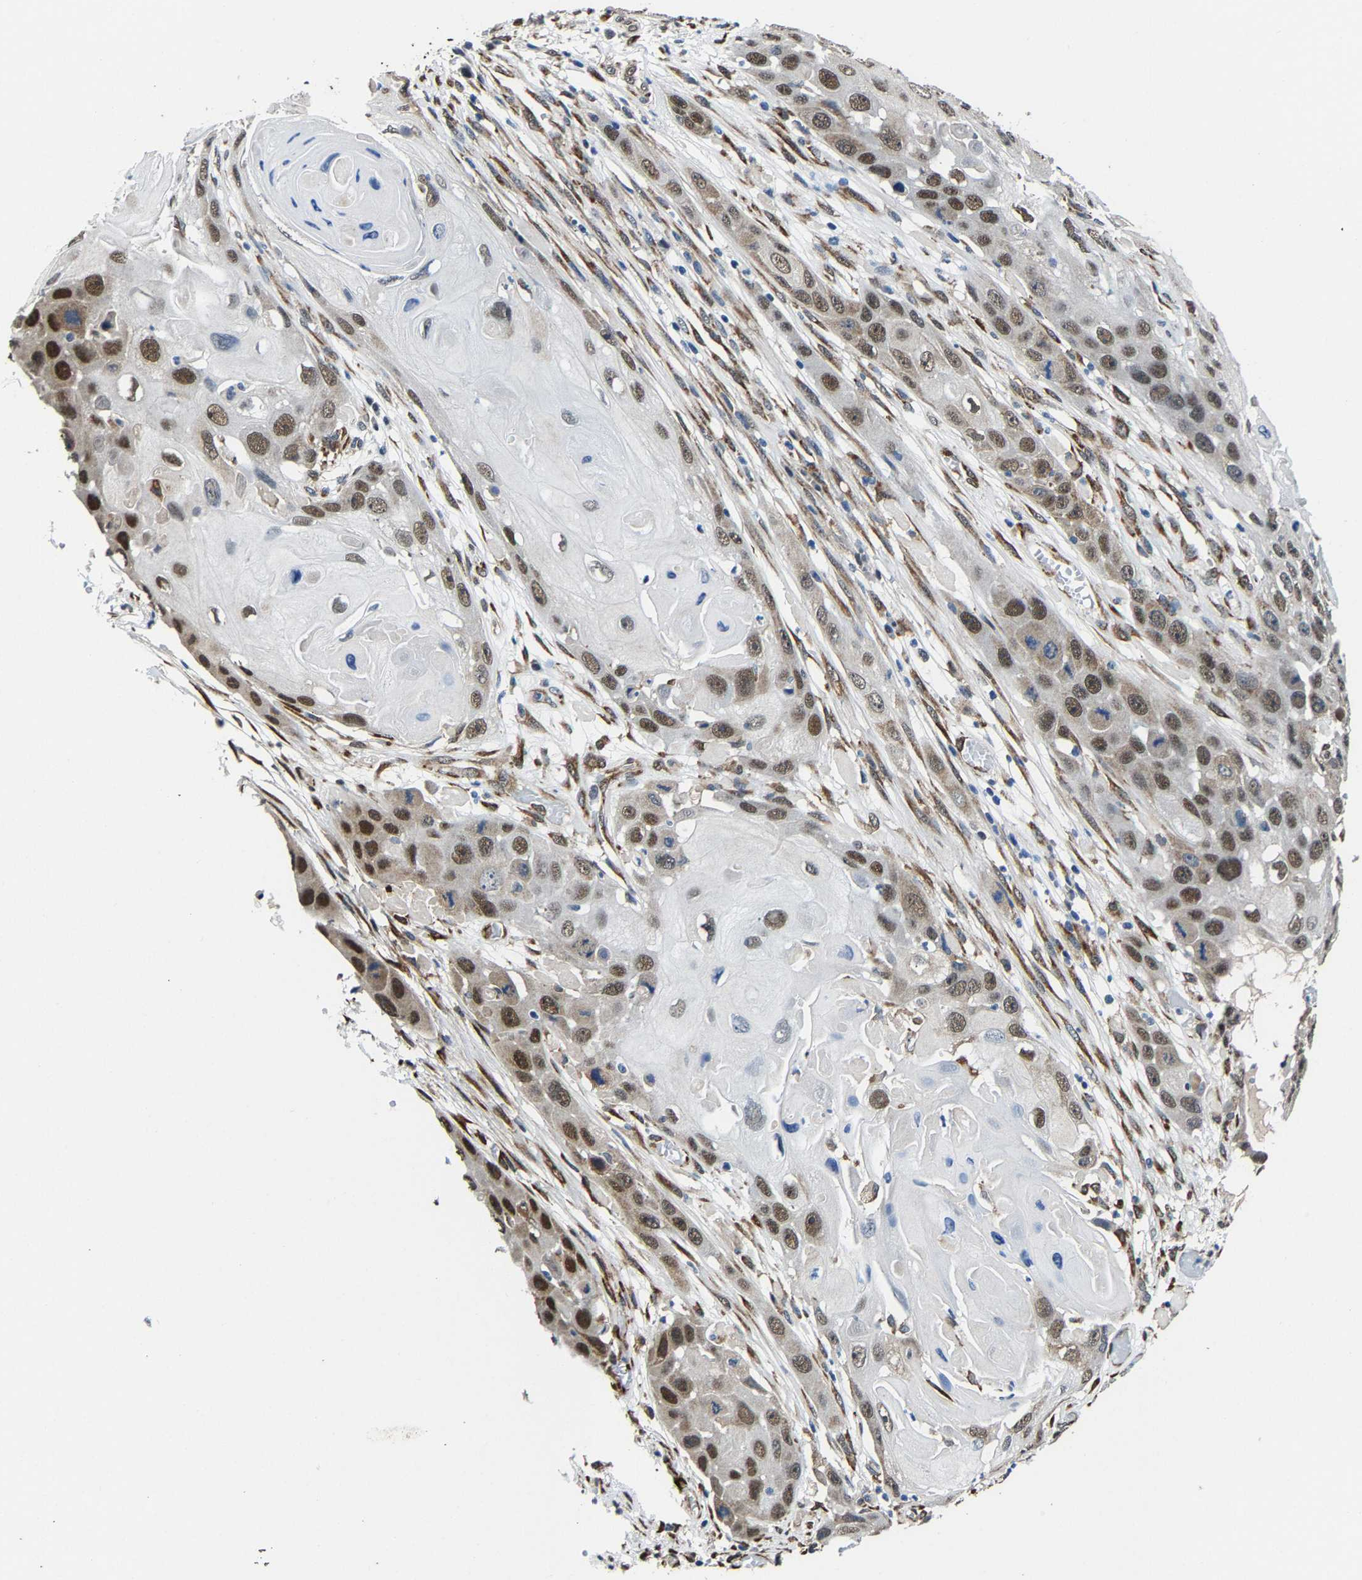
{"staining": {"intensity": "strong", "quantity": "25%-75%", "location": "cytoplasmic/membranous,nuclear"}, "tissue": "skin cancer", "cell_type": "Tumor cells", "image_type": "cancer", "snomed": [{"axis": "morphology", "description": "Squamous cell carcinoma, NOS"}, {"axis": "topography", "description": "Skin"}], "caption": "Immunohistochemistry (IHC) (DAB) staining of skin cancer (squamous cell carcinoma) shows strong cytoplasmic/membranous and nuclear protein staining in approximately 25%-75% of tumor cells.", "gene": "METTL1", "patient": {"sex": "male", "age": 55}}